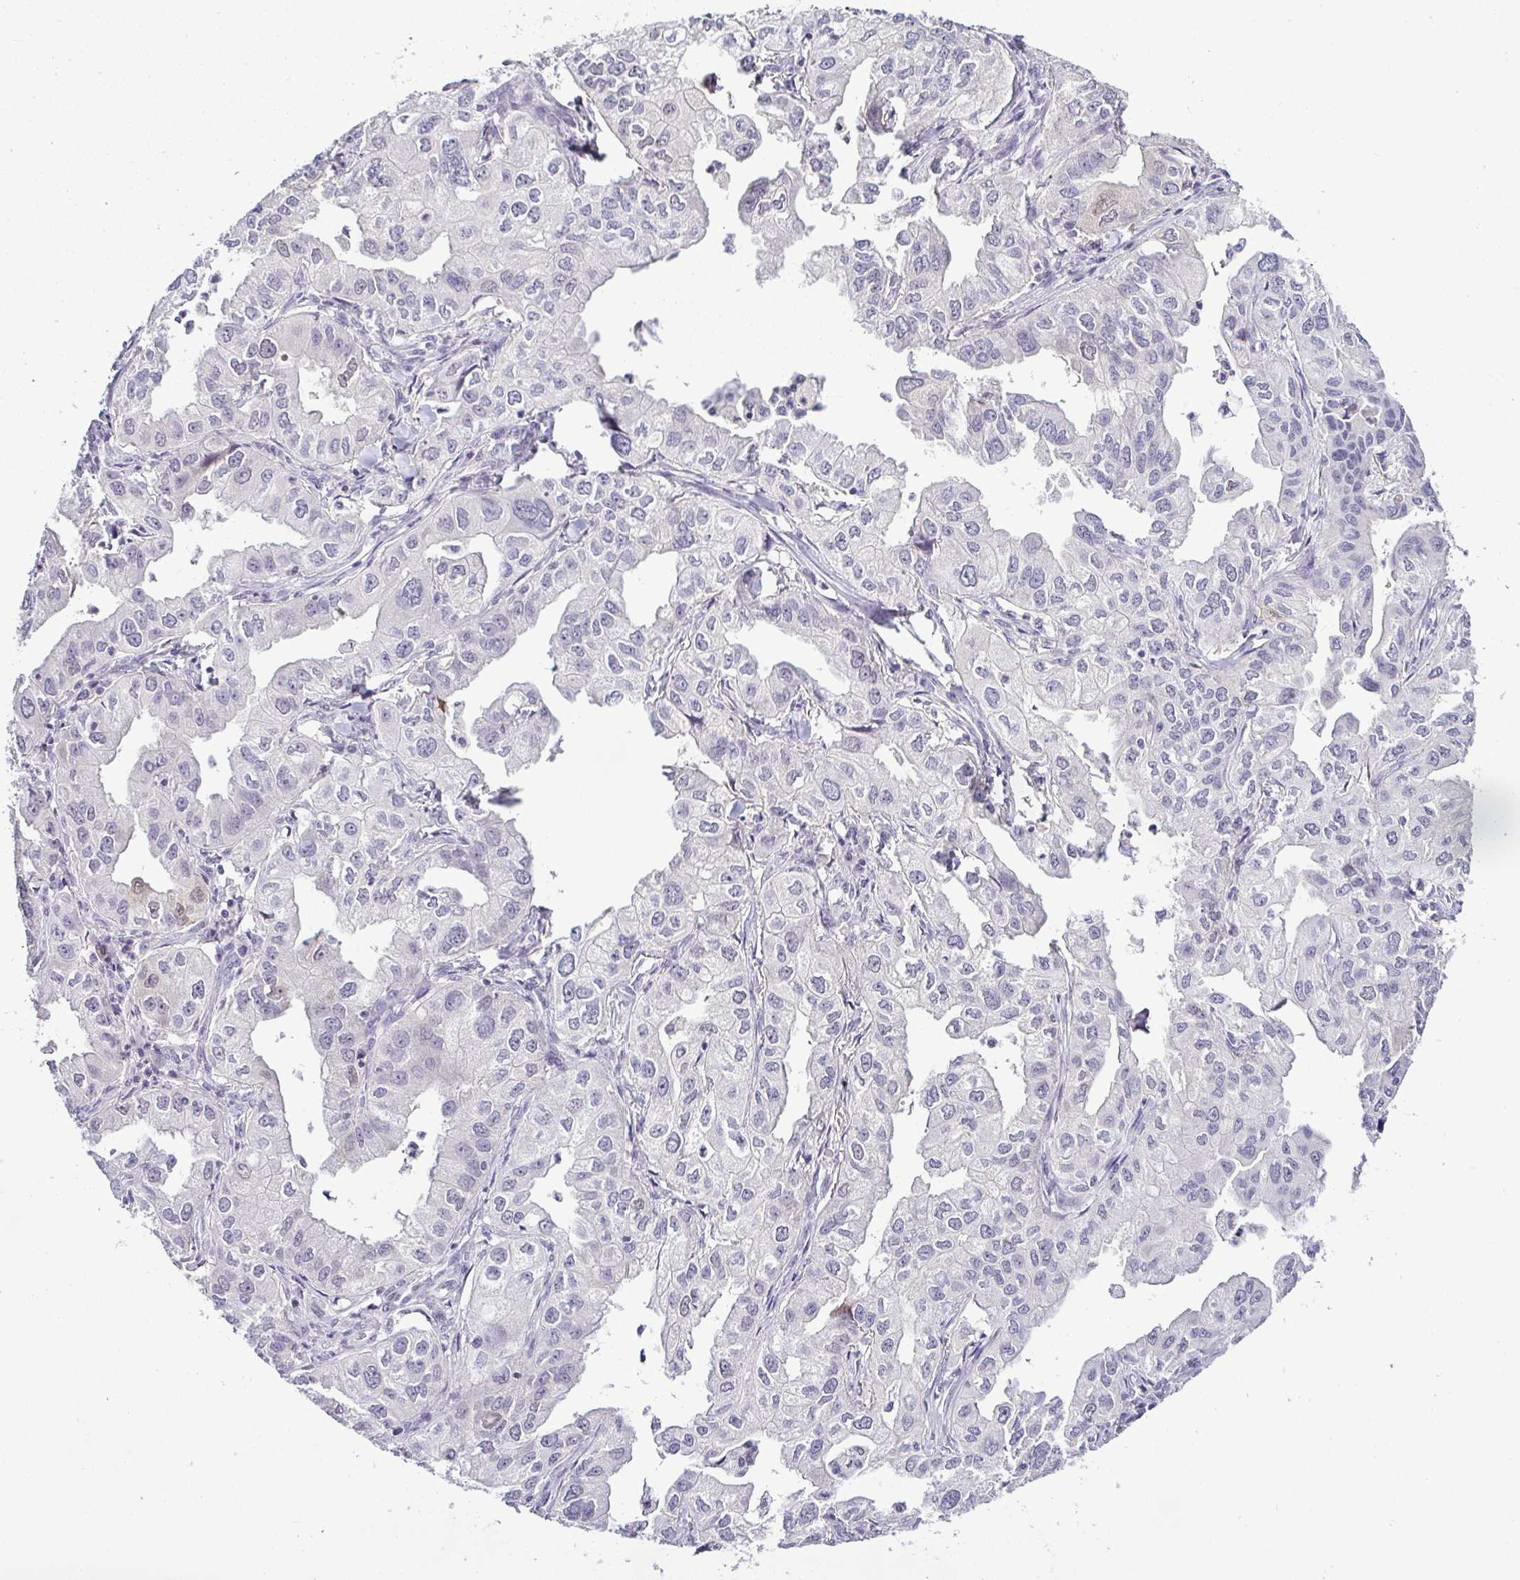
{"staining": {"intensity": "moderate", "quantity": "<25%", "location": "nuclear"}, "tissue": "lung cancer", "cell_type": "Tumor cells", "image_type": "cancer", "snomed": [{"axis": "morphology", "description": "Adenocarcinoma, NOS"}, {"axis": "topography", "description": "Lung"}], "caption": "Lung adenocarcinoma stained with immunohistochemistry (IHC) displays moderate nuclear staining in about <25% of tumor cells.", "gene": "SERPINB3", "patient": {"sex": "male", "age": 48}}